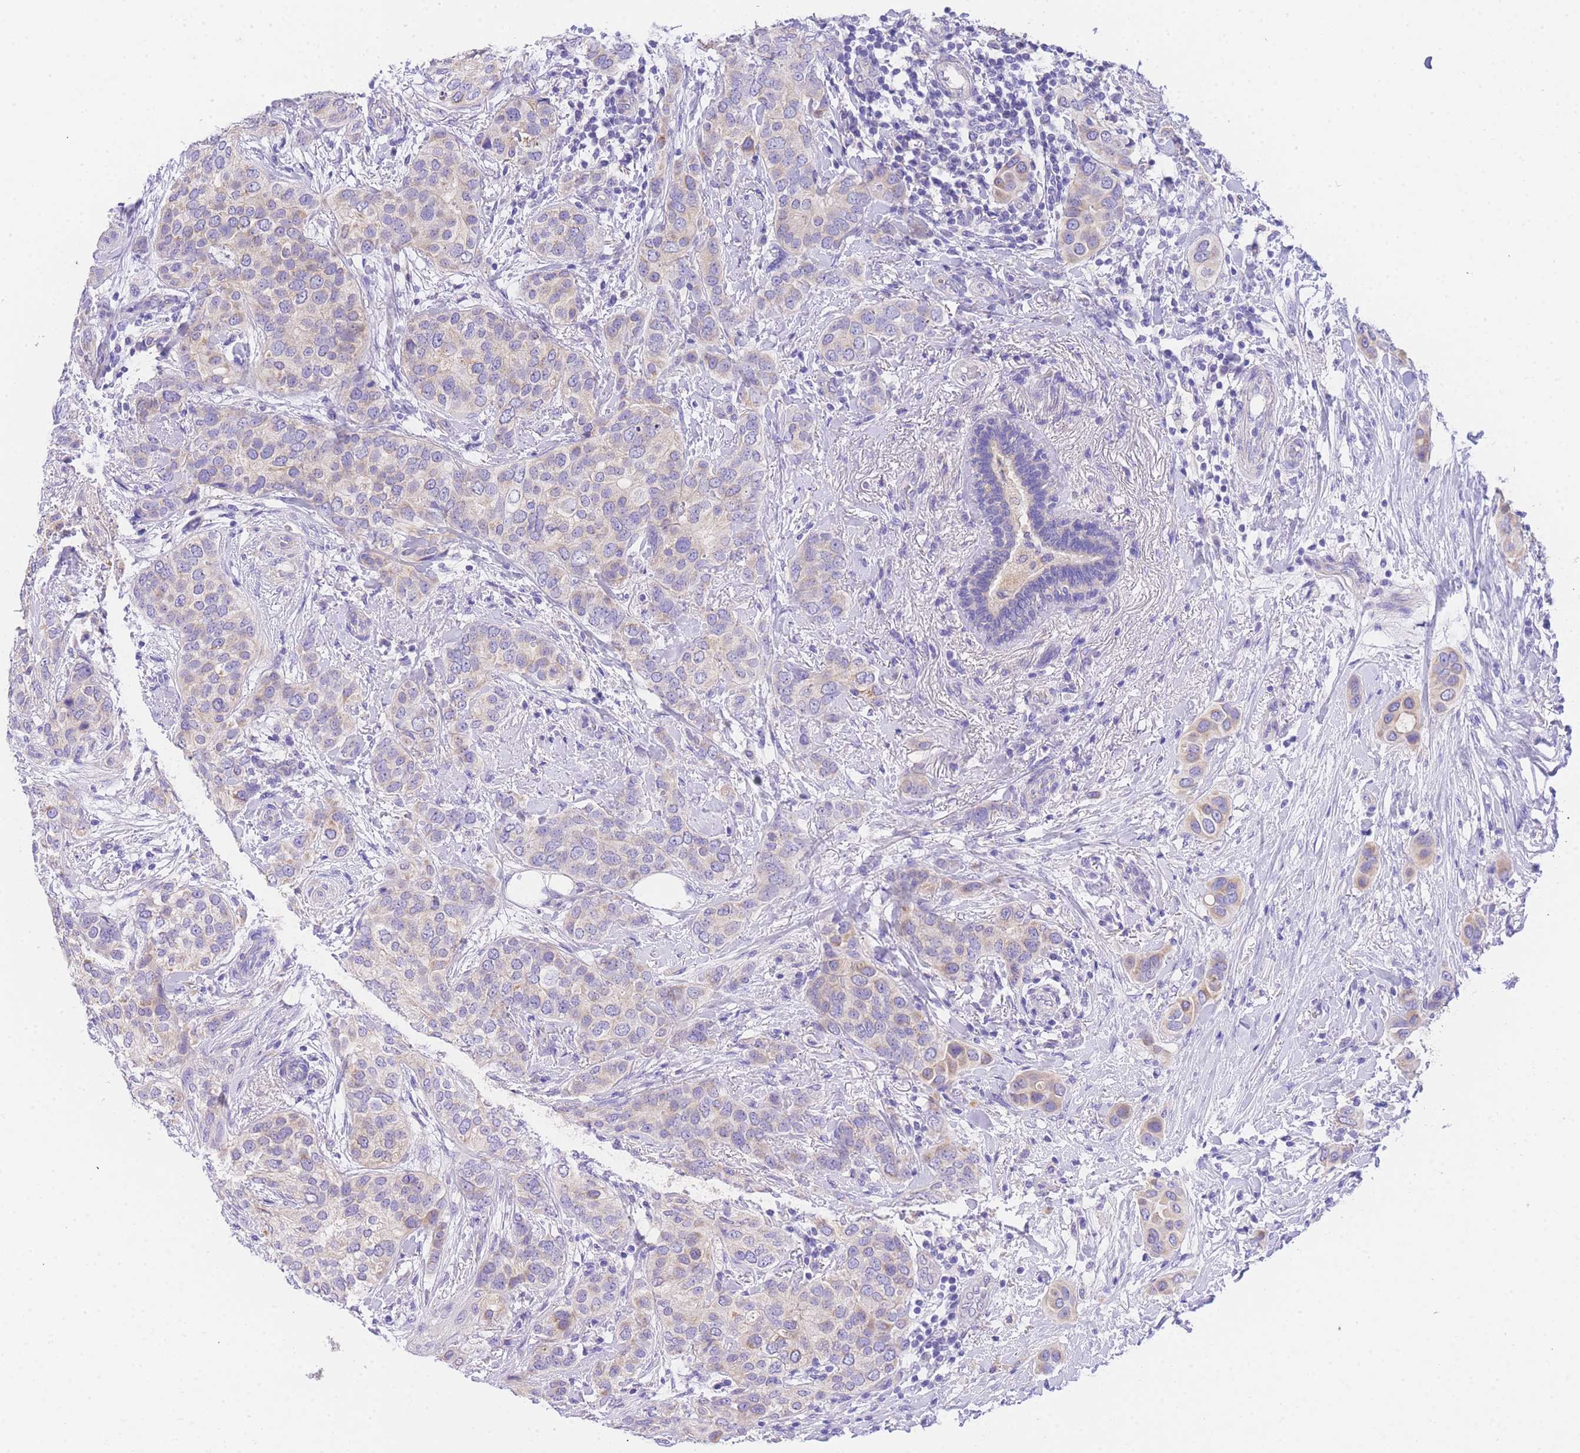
{"staining": {"intensity": "weak", "quantity": "25%-75%", "location": "cytoplasmic/membranous"}, "tissue": "breast cancer", "cell_type": "Tumor cells", "image_type": "cancer", "snomed": [{"axis": "morphology", "description": "Lobular carcinoma"}, {"axis": "topography", "description": "Breast"}], "caption": "Immunohistochemical staining of human breast cancer reveals low levels of weak cytoplasmic/membranous expression in about 25%-75% of tumor cells.", "gene": "EPN2", "patient": {"sex": "female", "age": 51}}